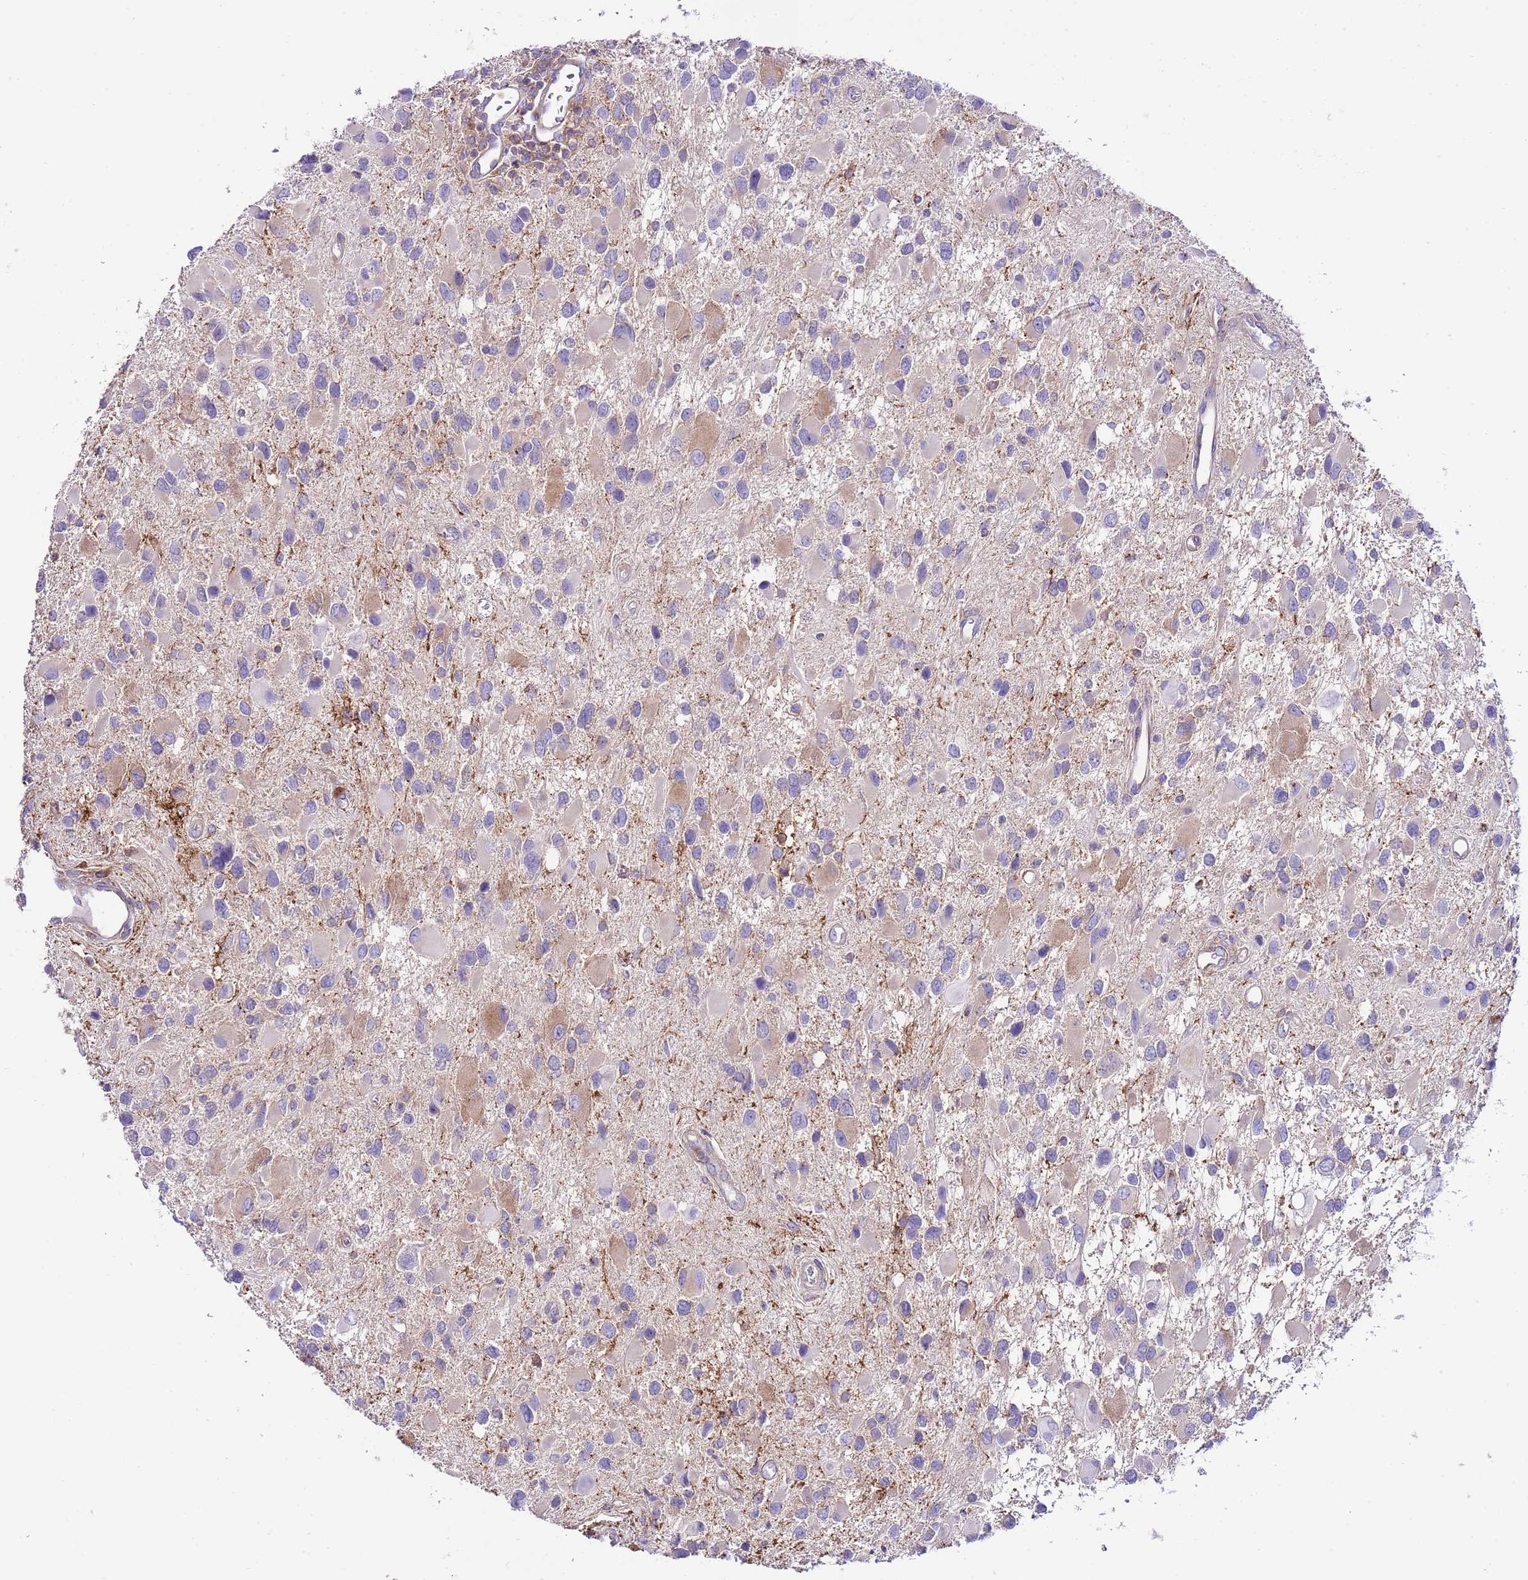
{"staining": {"intensity": "moderate", "quantity": "<25%", "location": "cytoplasmic/membranous"}, "tissue": "glioma", "cell_type": "Tumor cells", "image_type": "cancer", "snomed": [{"axis": "morphology", "description": "Glioma, malignant, High grade"}, {"axis": "topography", "description": "Brain"}], "caption": "A low amount of moderate cytoplasmic/membranous positivity is identified in about <25% of tumor cells in malignant glioma (high-grade) tissue.", "gene": "RPS10", "patient": {"sex": "male", "age": 53}}